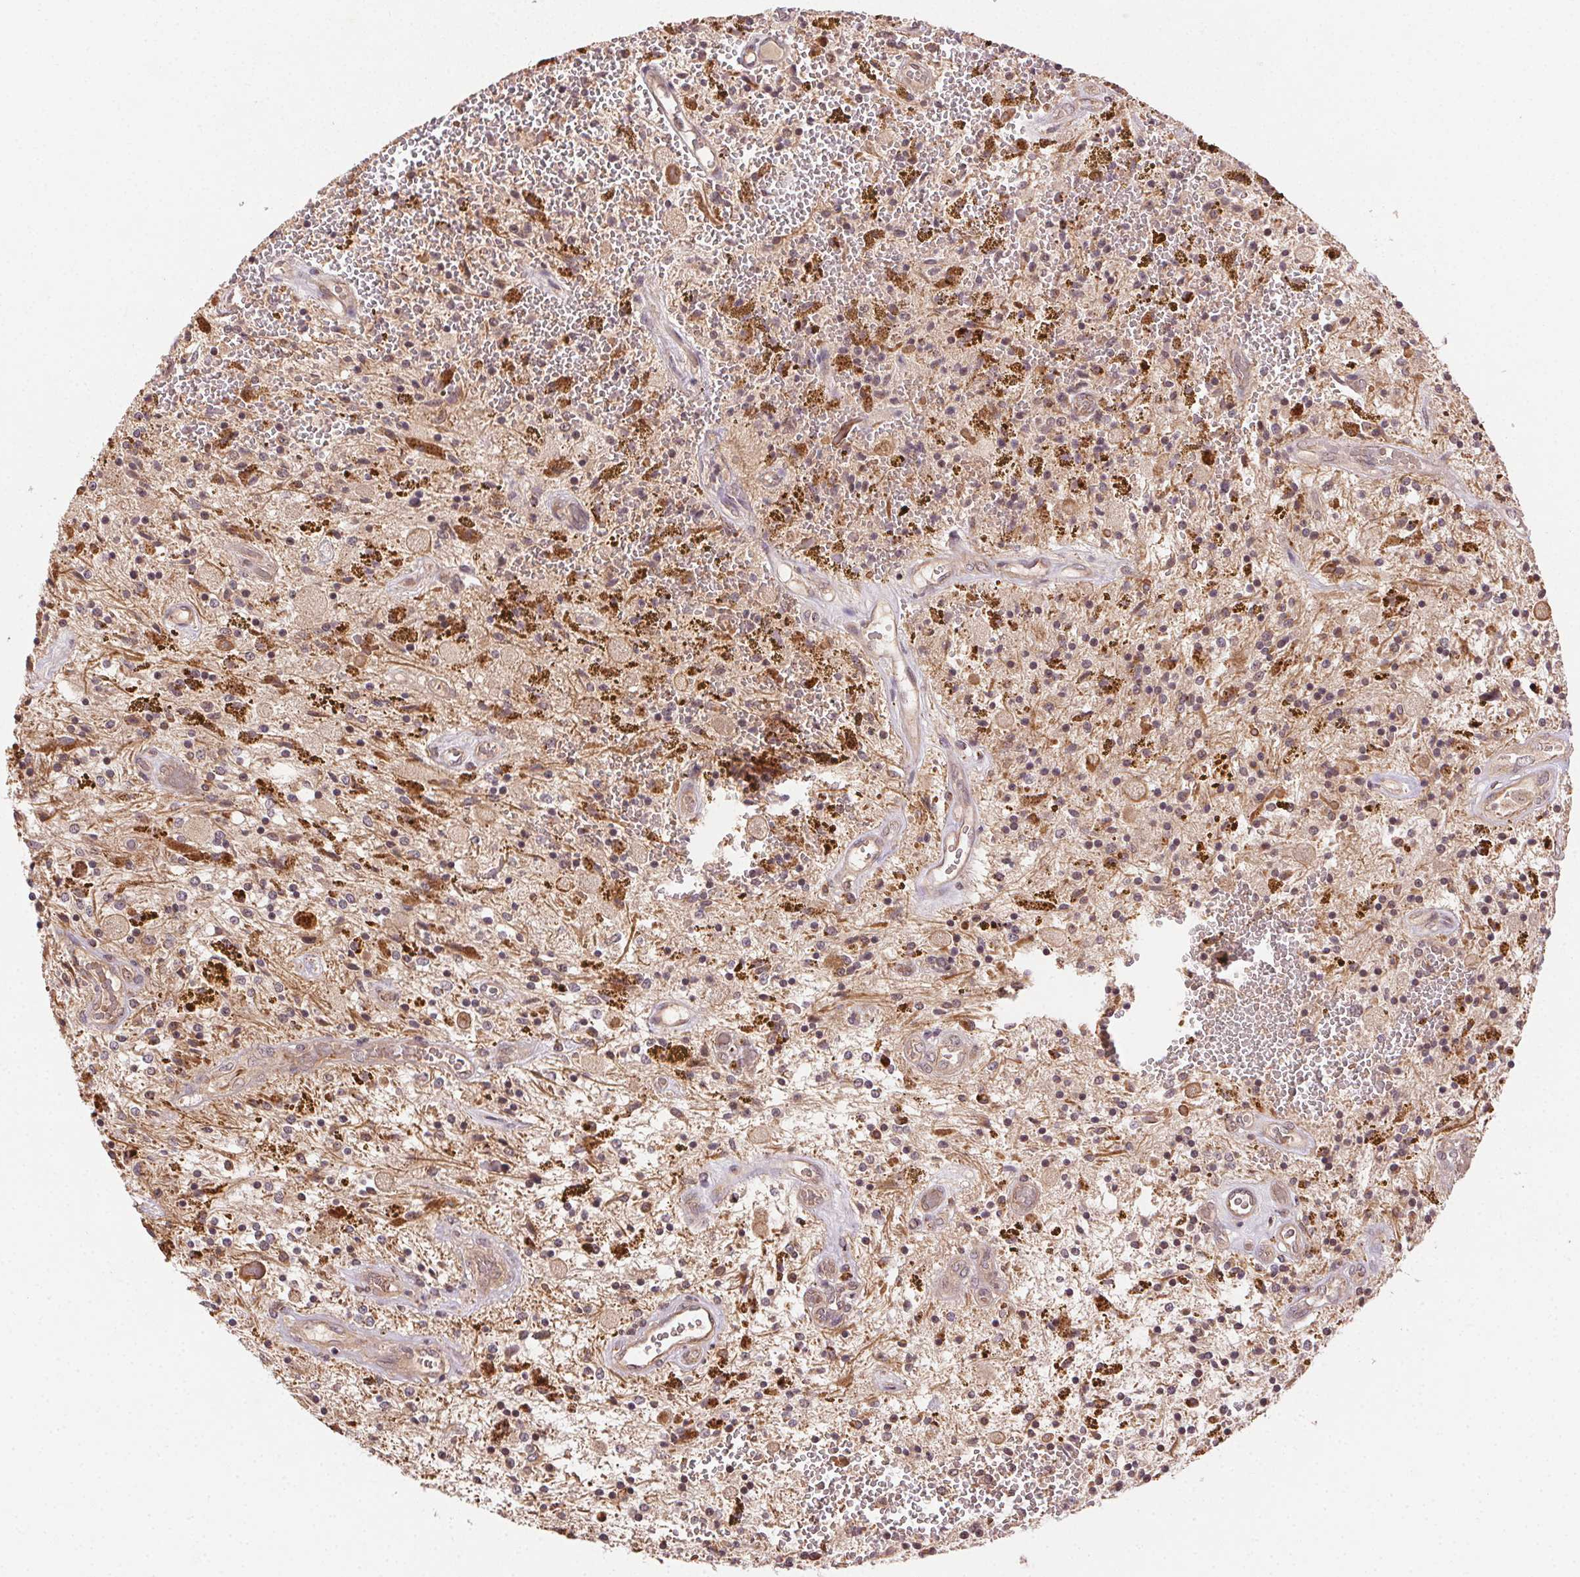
{"staining": {"intensity": "moderate", "quantity": ">75%", "location": "cytoplasmic/membranous"}, "tissue": "glioma", "cell_type": "Tumor cells", "image_type": "cancer", "snomed": [{"axis": "morphology", "description": "Glioma, malignant, Low grade"}, {"axis": "topography", "description": "Cerebellum"}], "caption": "High-magnification brightfield microscopy of glioma stained with DAB (brown) and counterstained with hematoxylin (blue). tumor cells exhibit moderate cytoplasmic/membranous positivity is present in approximately>75% of cells. The staining is performed using DAB brown chromogen to label protein expression. The nuclei are counter-stained blue using hematoxylin.", "gene": "KLHL15", "patient": {"sex": "female", "age": 14}}